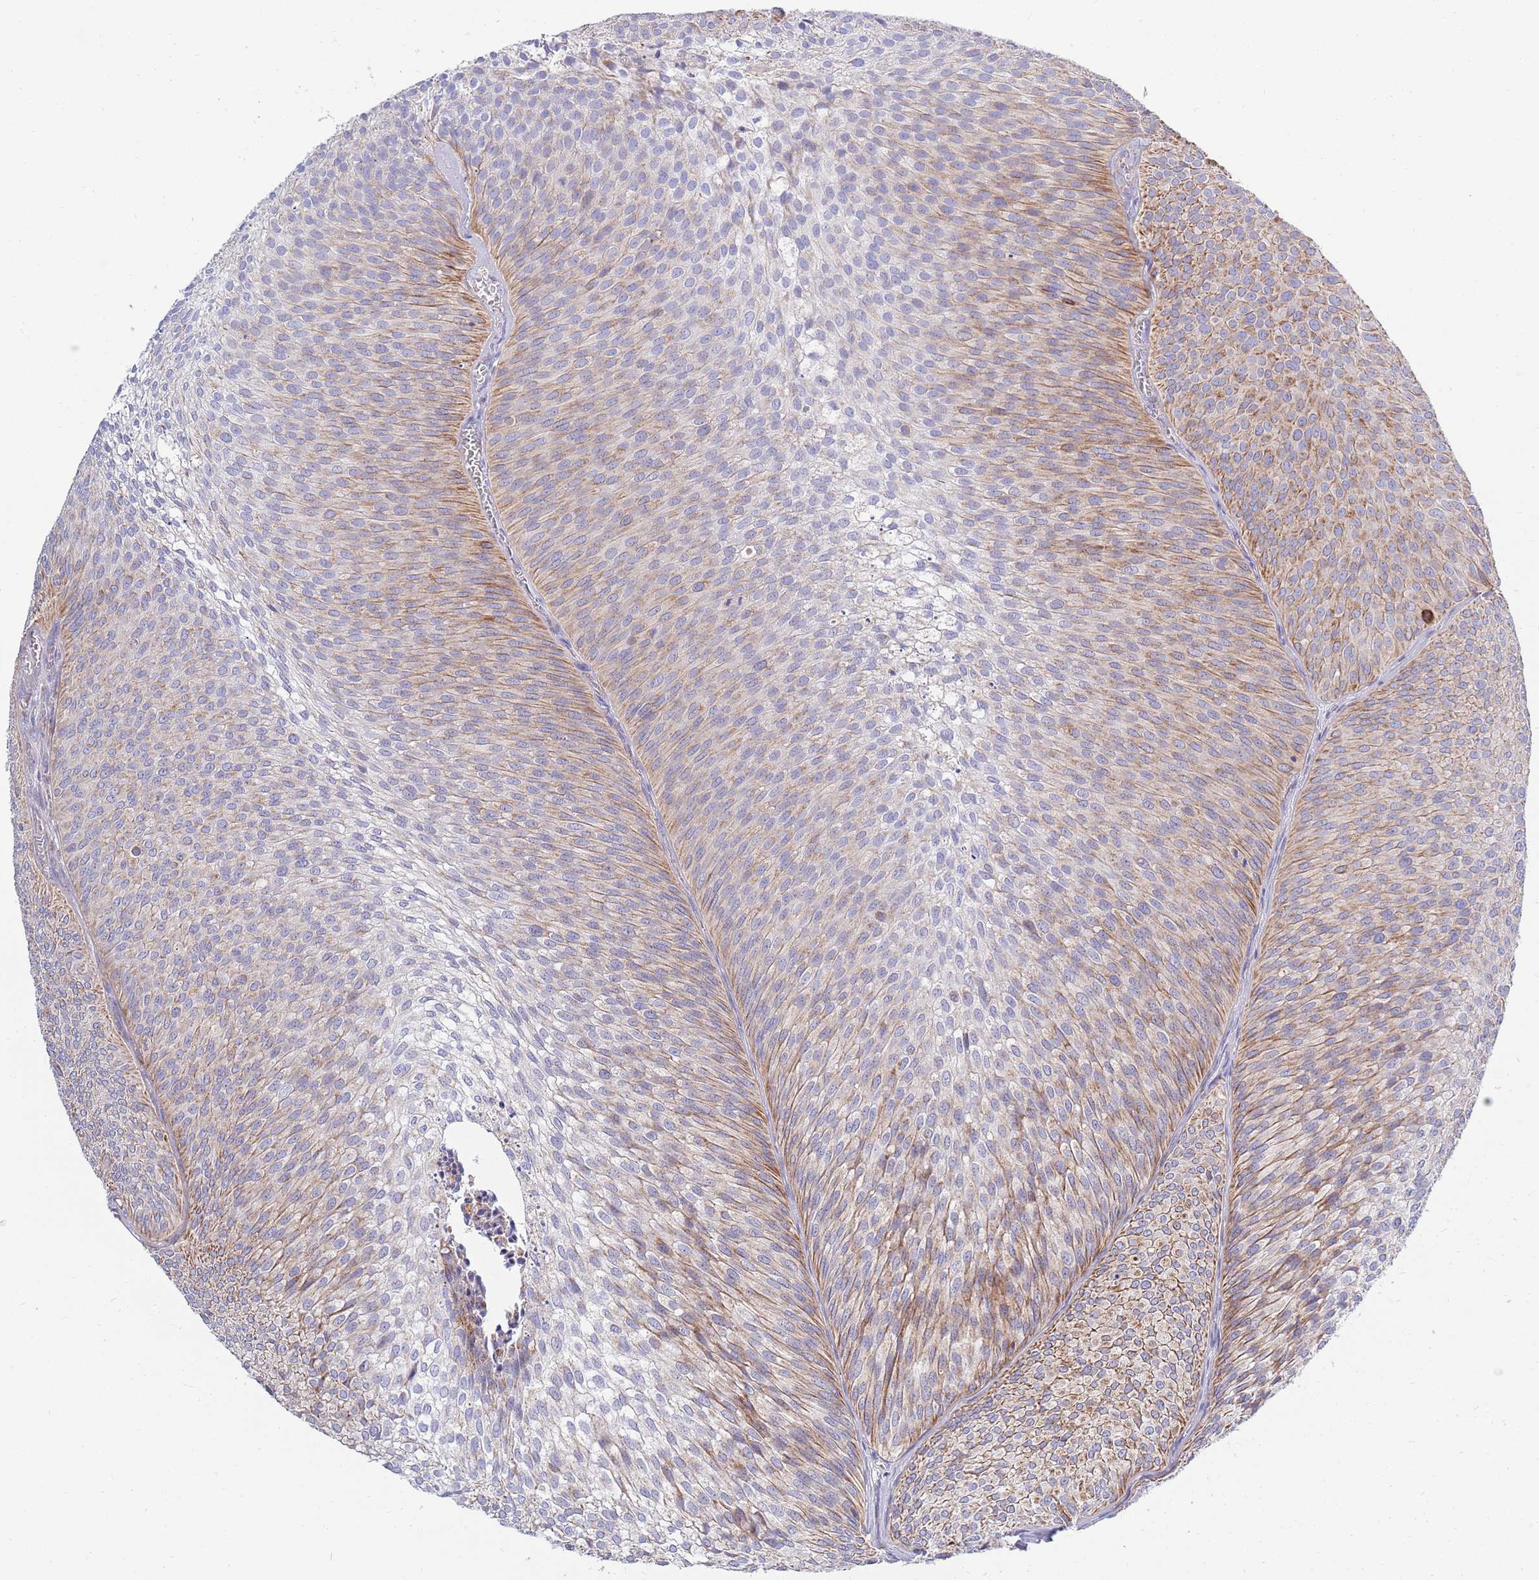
{"staining": {"intensity": "moderate", "quantity": "25%-75%", "location": "cytoplasmic/membranous"}, "tissue": "urothelial cancer", "cell_type": "Tumor cells", "image_type": "cancer", "snomed": [{"axis": "morphology", "description": "Urothelial carcinoma, Low grade"}, {"axis": "topography", "description": "Urinary bladder"}], "caption": "Low-grade urothelial carcinoma stained with DAB (3,3'-diaminobenzidine) immunohistochemistry (IHC) shows medium levels of moderate cytoplasmic/membranous staining in approximately 25%-75% of tumor cells. (DAB (3,3'-diaminobenzidine) IHC, brown staining for protein, blue staining for nuclei).", "gene": "EMC8", "patient": {"sex": "male", "age": 91}}